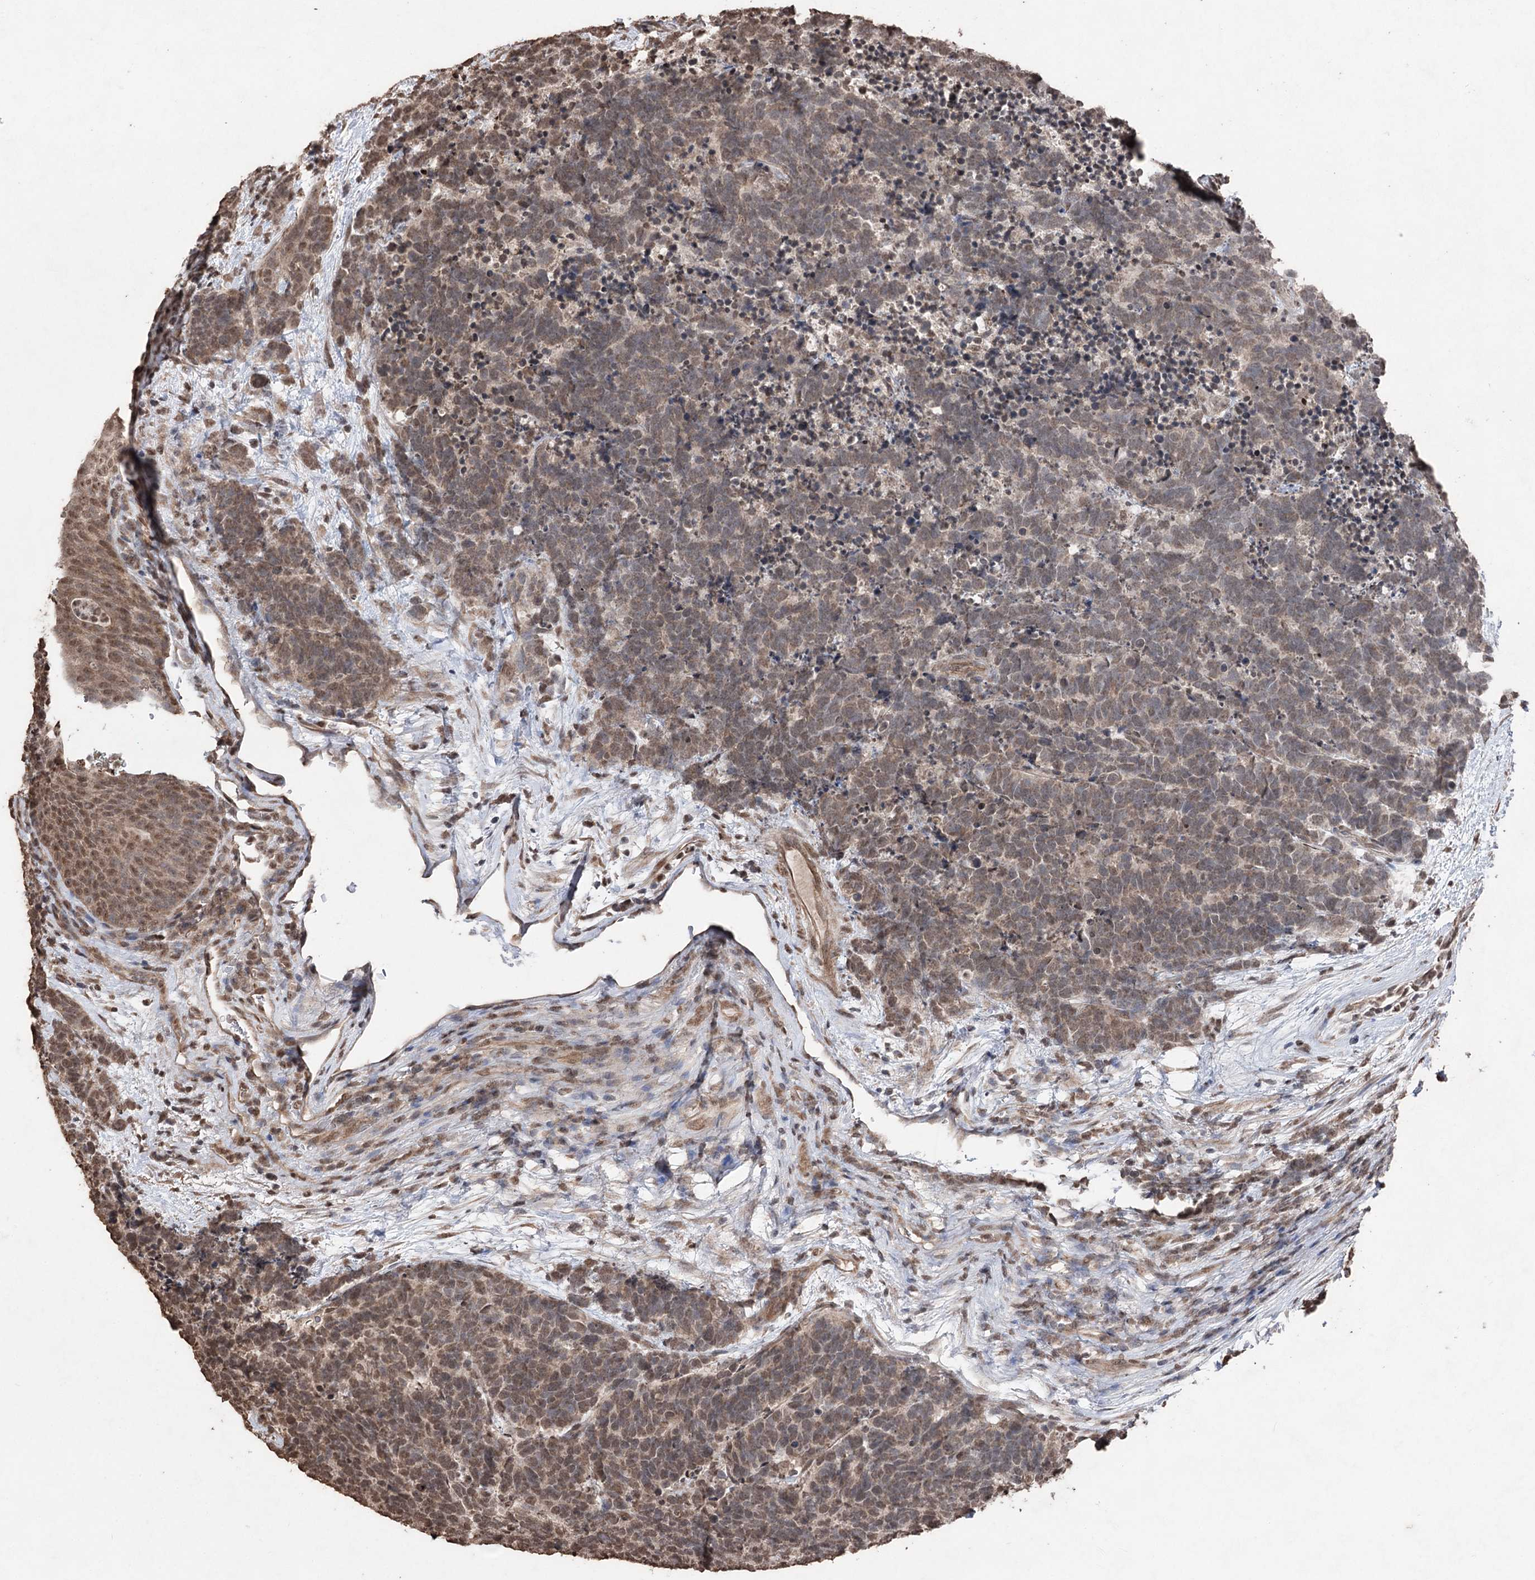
{"staining": {"intensity": "moderate", "quantity": ">75%", "location": "nuclear"}, "tissue": "carcinoid", "cell_type": "Tumor cells", "image_type": "cancer", "snomed": [{"axis": "morphology", "description": "Carcinoma, NOS"}, {"axis": "morphology", "description": "Carcinoid, malignant, NOS"}, {"axis": "topography", "description": "Urinary bladder"}], "caption": "Tumor cells exhibit medium levels of moderate nuclear expression in approximately >75% of cells in human carcinoid.", "gene": "ATG14", "patient": {"sex": "male", "age": 57}}